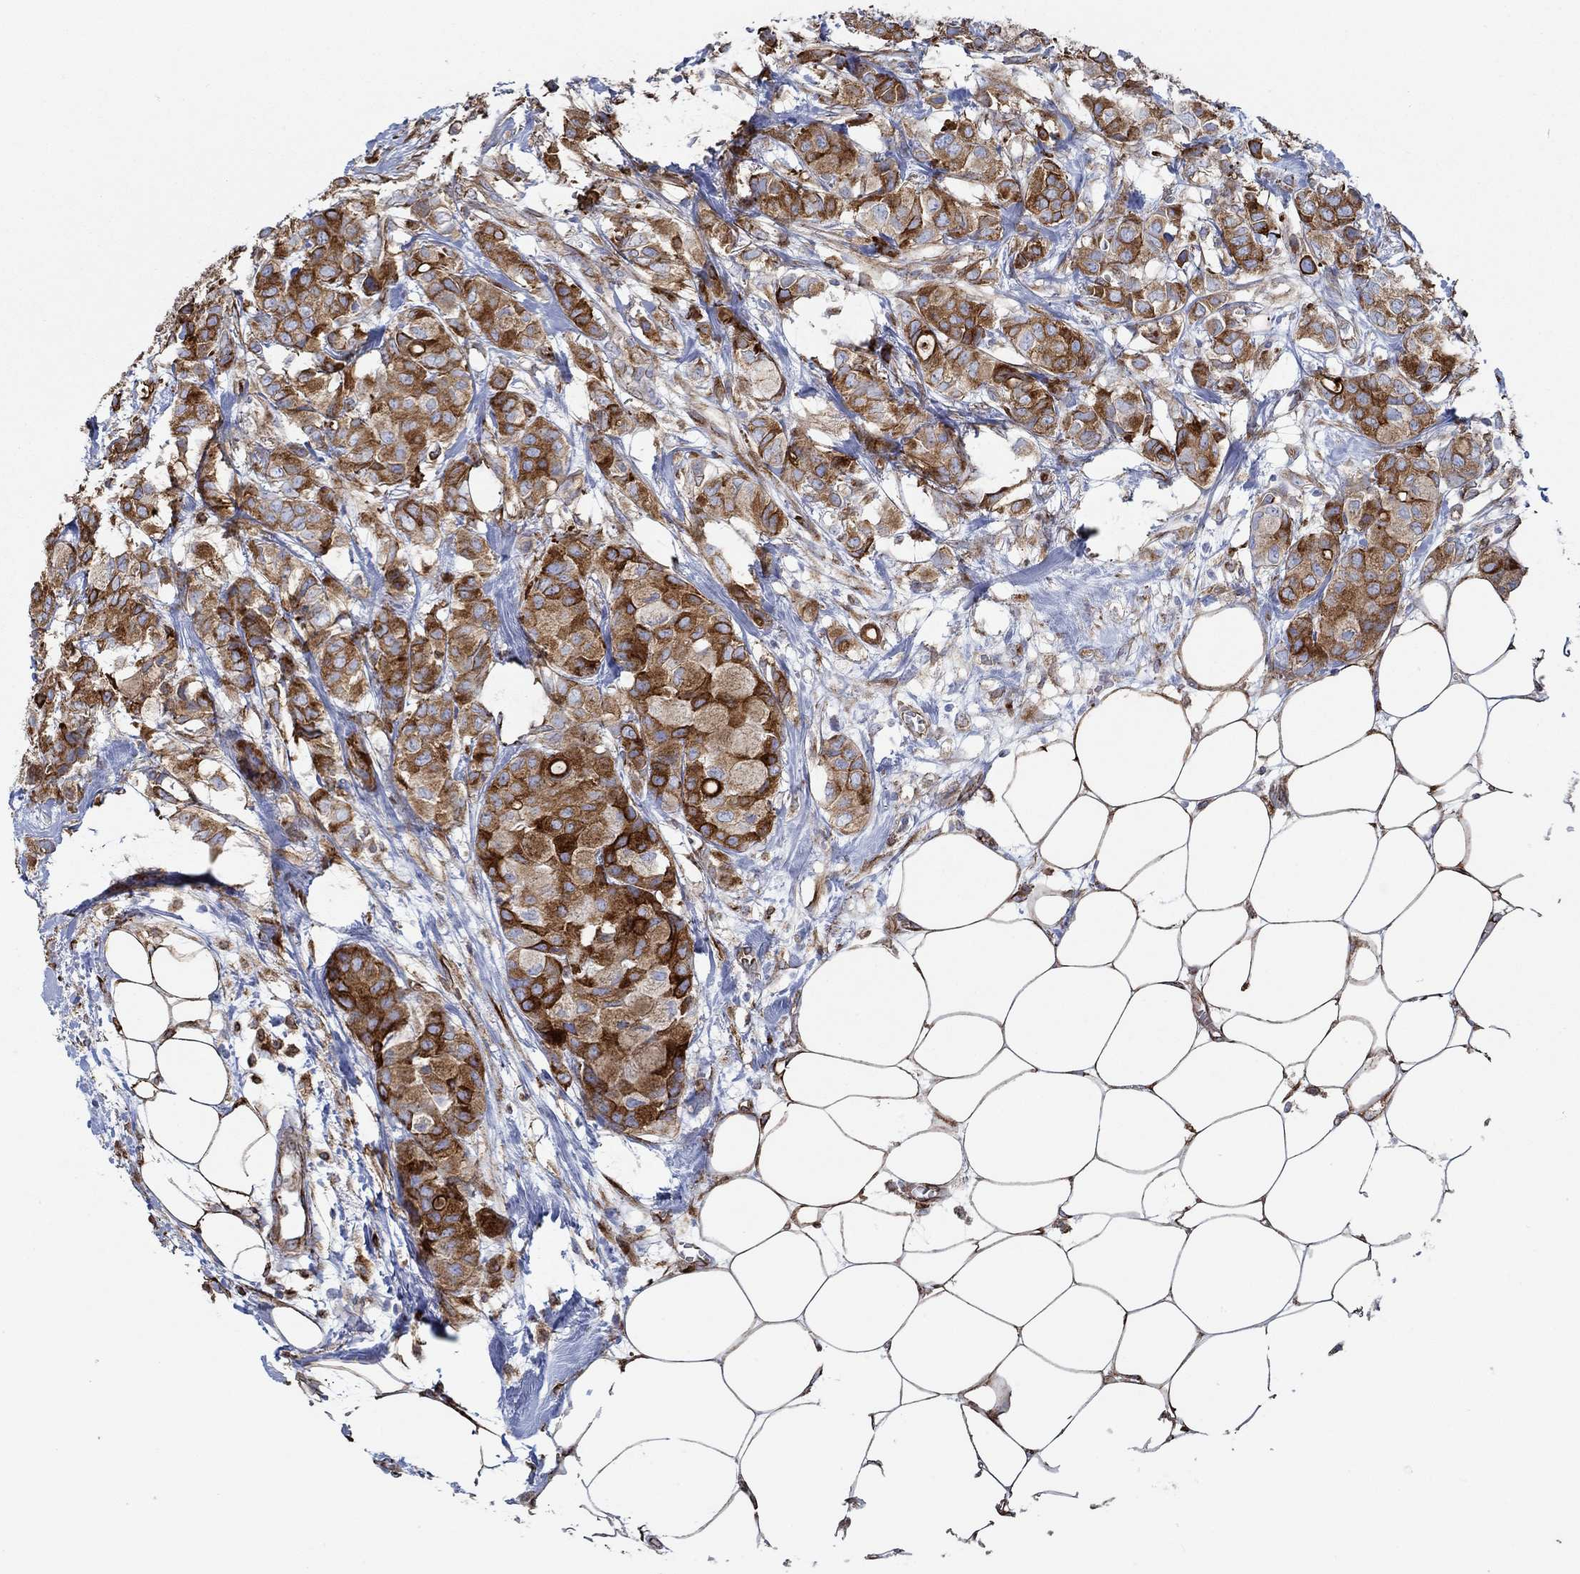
{"staining": {"intensity": "strong", "quantity": "25%-75%", "location": "cytoplasmic/membranous"}, "tissue": "breast cancer", "cell_type": "Tumor cells", "image_type": "cancer", "snomed": [{"axis": "morphology", "description": "Duct carcinoma"}, {"axis": "topography", "description": "Breast"}], "caption": "This image demonstrates breast cancer (invasive ductal carcinoma) stained with immunohistochemistry to label a protein in brown. The cytoplasmic/membranous of tumor cells show strong positivity for the protein. Nuclei are counter-stained blue.", "gene": "STC2", "patient": {"sex": "female", "age": 85}}